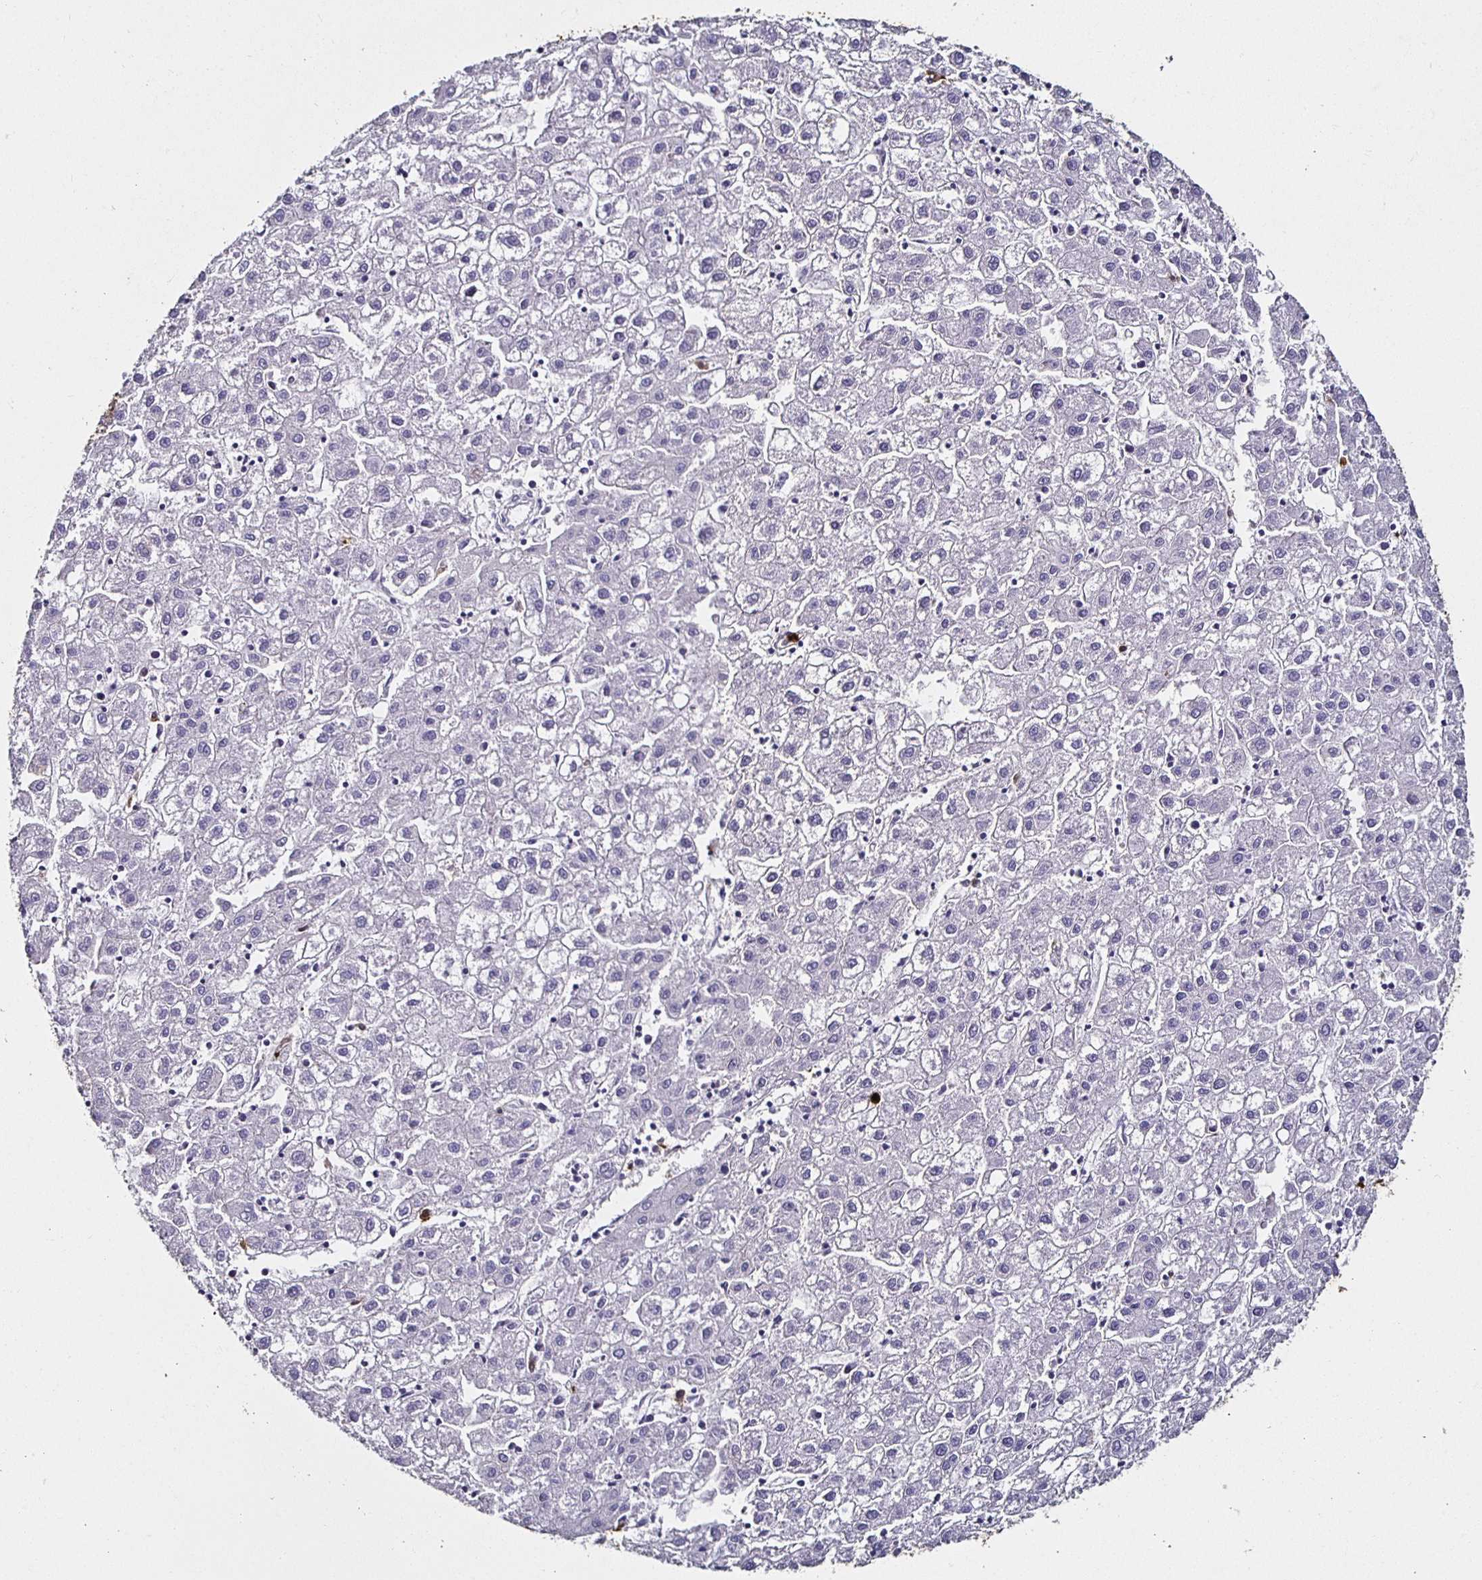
{"staining": {"intensity": "negative", "quantity": "none", "location": "none"}, "tissue": "liver cancer", "cell_type": "Tumor cells", "image_type": "cancer", "snomed": [{"axis": "morphology", "description": "Carcinoma, Hepatocellular, NOS"}, {"axis": "topography", "description": "Liver"}], "caption": "Immunohistochemical staining of human liver hepatocellular carcinoma demonstrates no significant staining in tumor cells. The staining is performed using DAB brown chromogen with nuclei counter-stained in using hematoxylin.", "gene": "TLR4", "patient": {"sex": "male", "age": 72}}